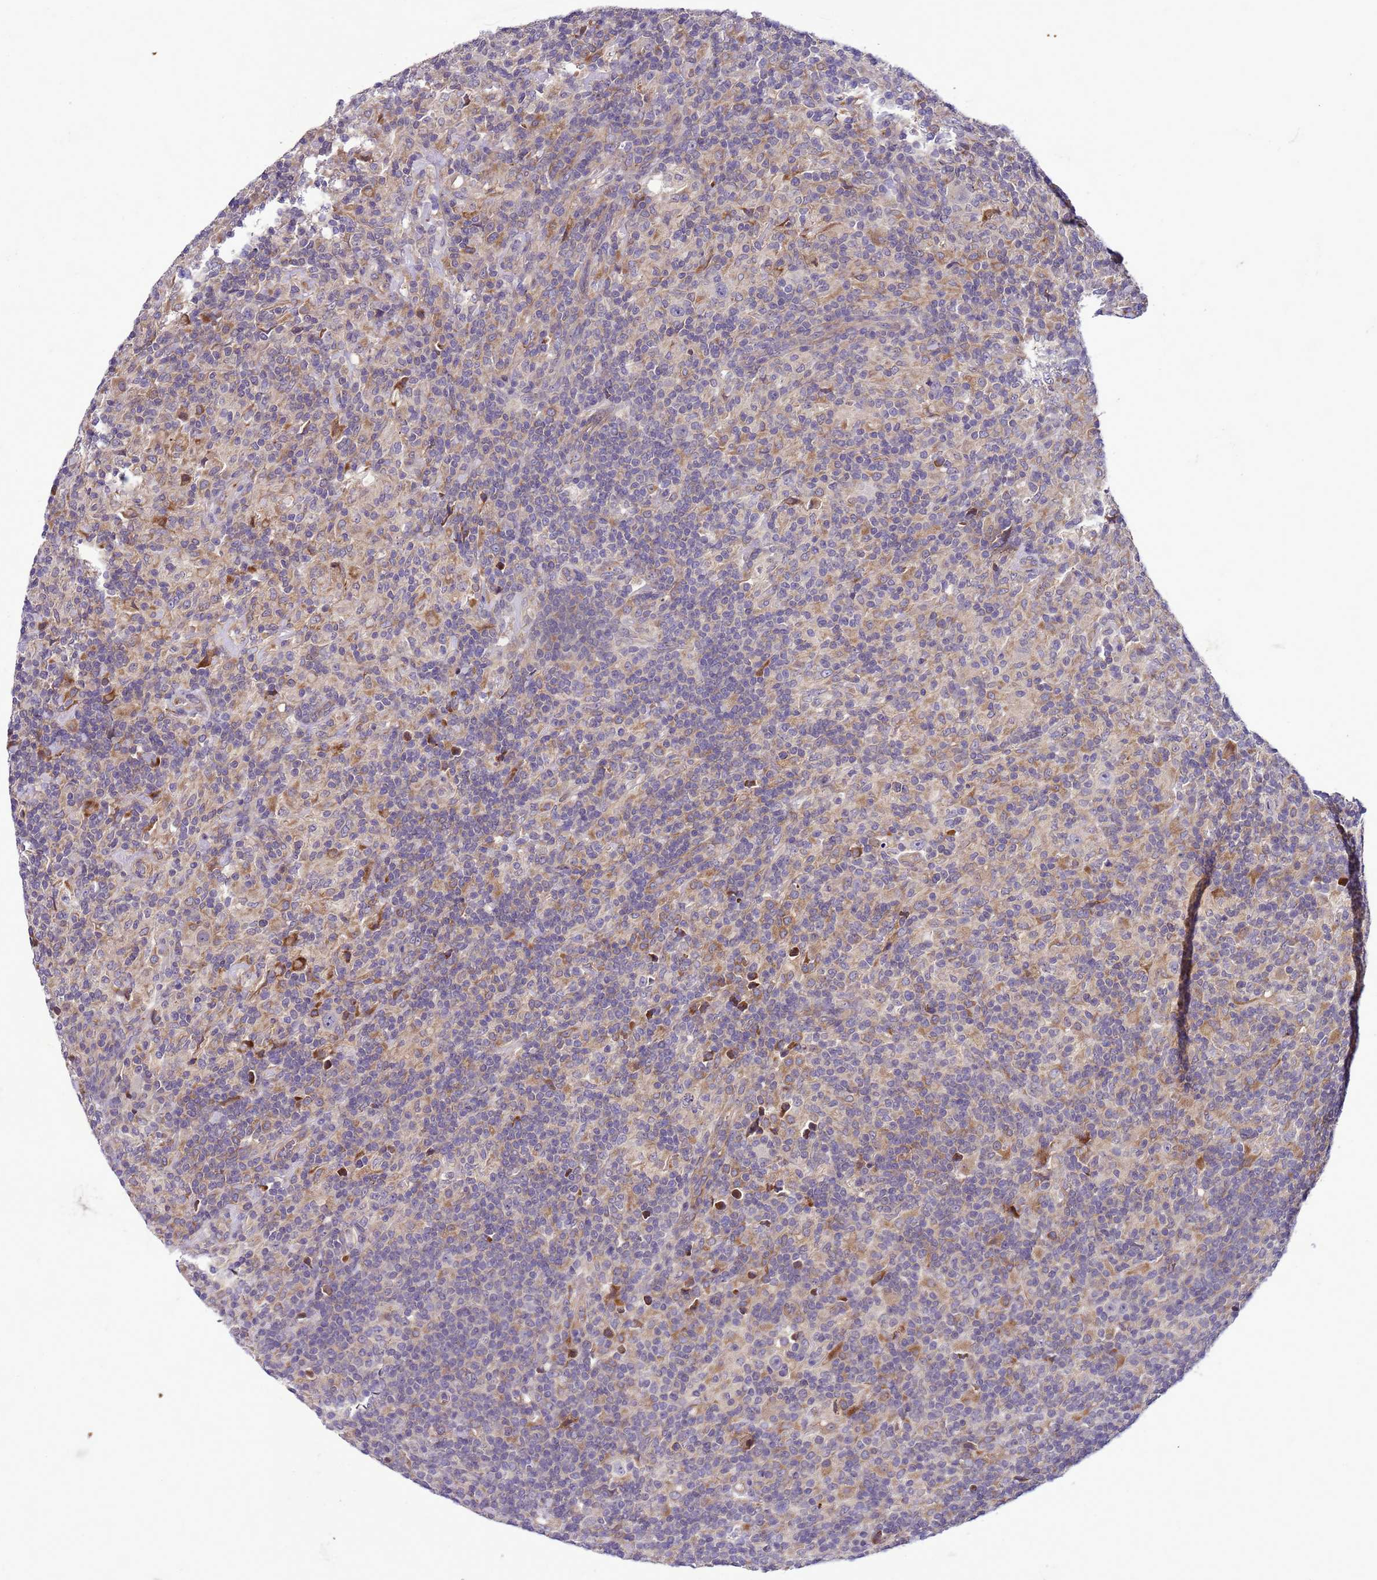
{"staining": {"intensity": "negative", "quantity": "none", "location": "none"}, "tissue": "lymphoma", "cell_type": "Tumor cells", "image_type": "cancer", "snomed": [{"axis": "morphology", "description": "Hodgkin's disease, NOS"}, {"axis": "topography", "description": "Lymph node"}], "caption": "An IHC image of lymphoma is shown. There is no staining in tumor cells of lymphoma. The staining is performed using DAB (3,3'-diaminobenzidine) brown chromogen with nuclei counter-stained in using hematoxylin.", "gene": "GEN1", "patient": {"sex": "male", "age": 70}}